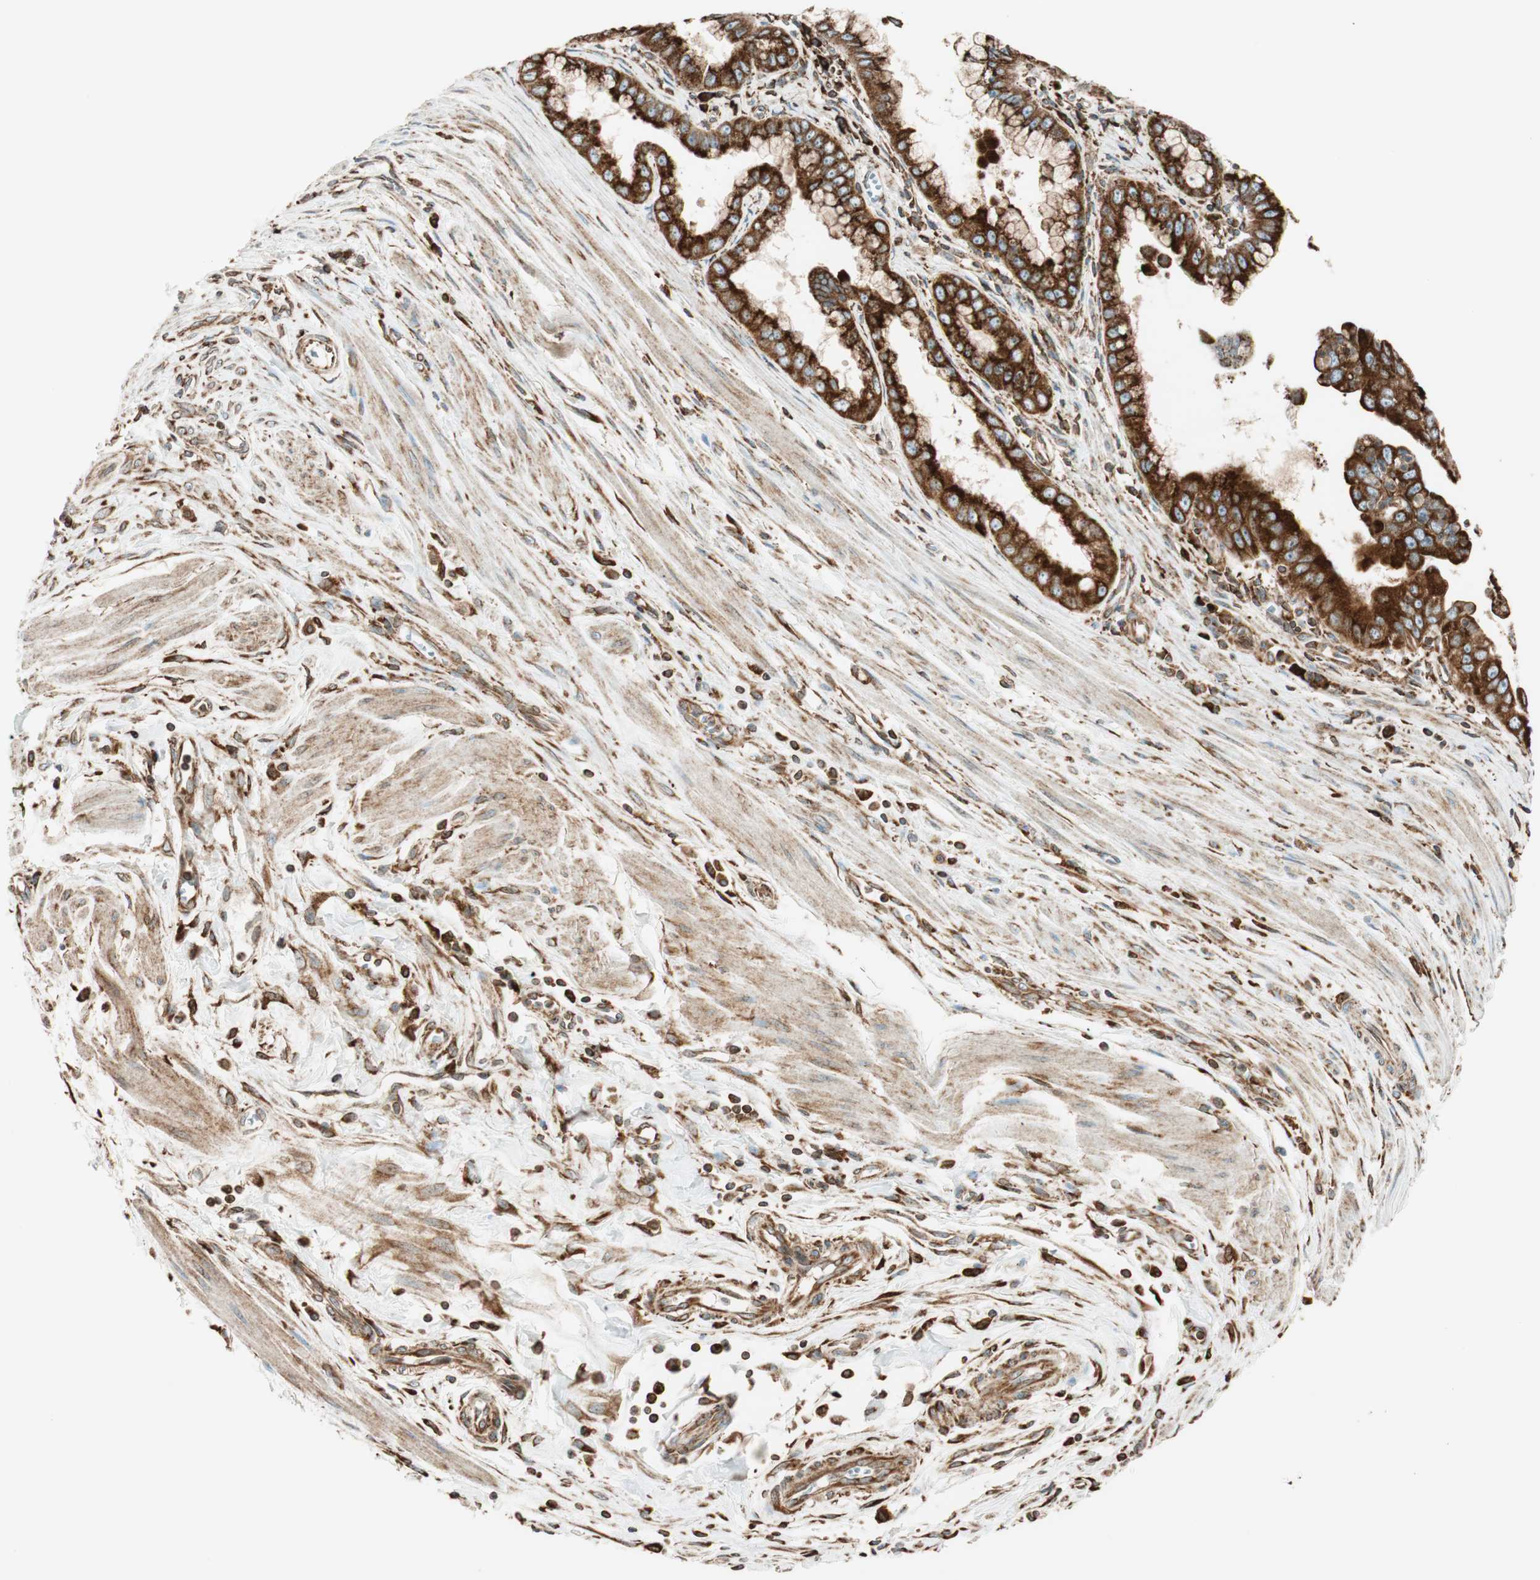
{"staining": {"intensity": "strong", "quantity": ">75%", "location": "cytoplasmic/membranous"}, "tissue": "pancreatic cancer", "cell_type": "Tumor cells", "image_type": "cancer", "snomed": [{"axis": "morphology", "description": "Normal tissue, NOS"}, {"axis": "topography", "description": "Lymph node"}], "caption": "Immunohistochemical staining of pancreatic cancer exhibits high levels of strong cytoplasmic/membranous staining in about >75% of tumor cells.", "gene": "PRKCSH", "patient": {"sex": "male", "age": 50}}